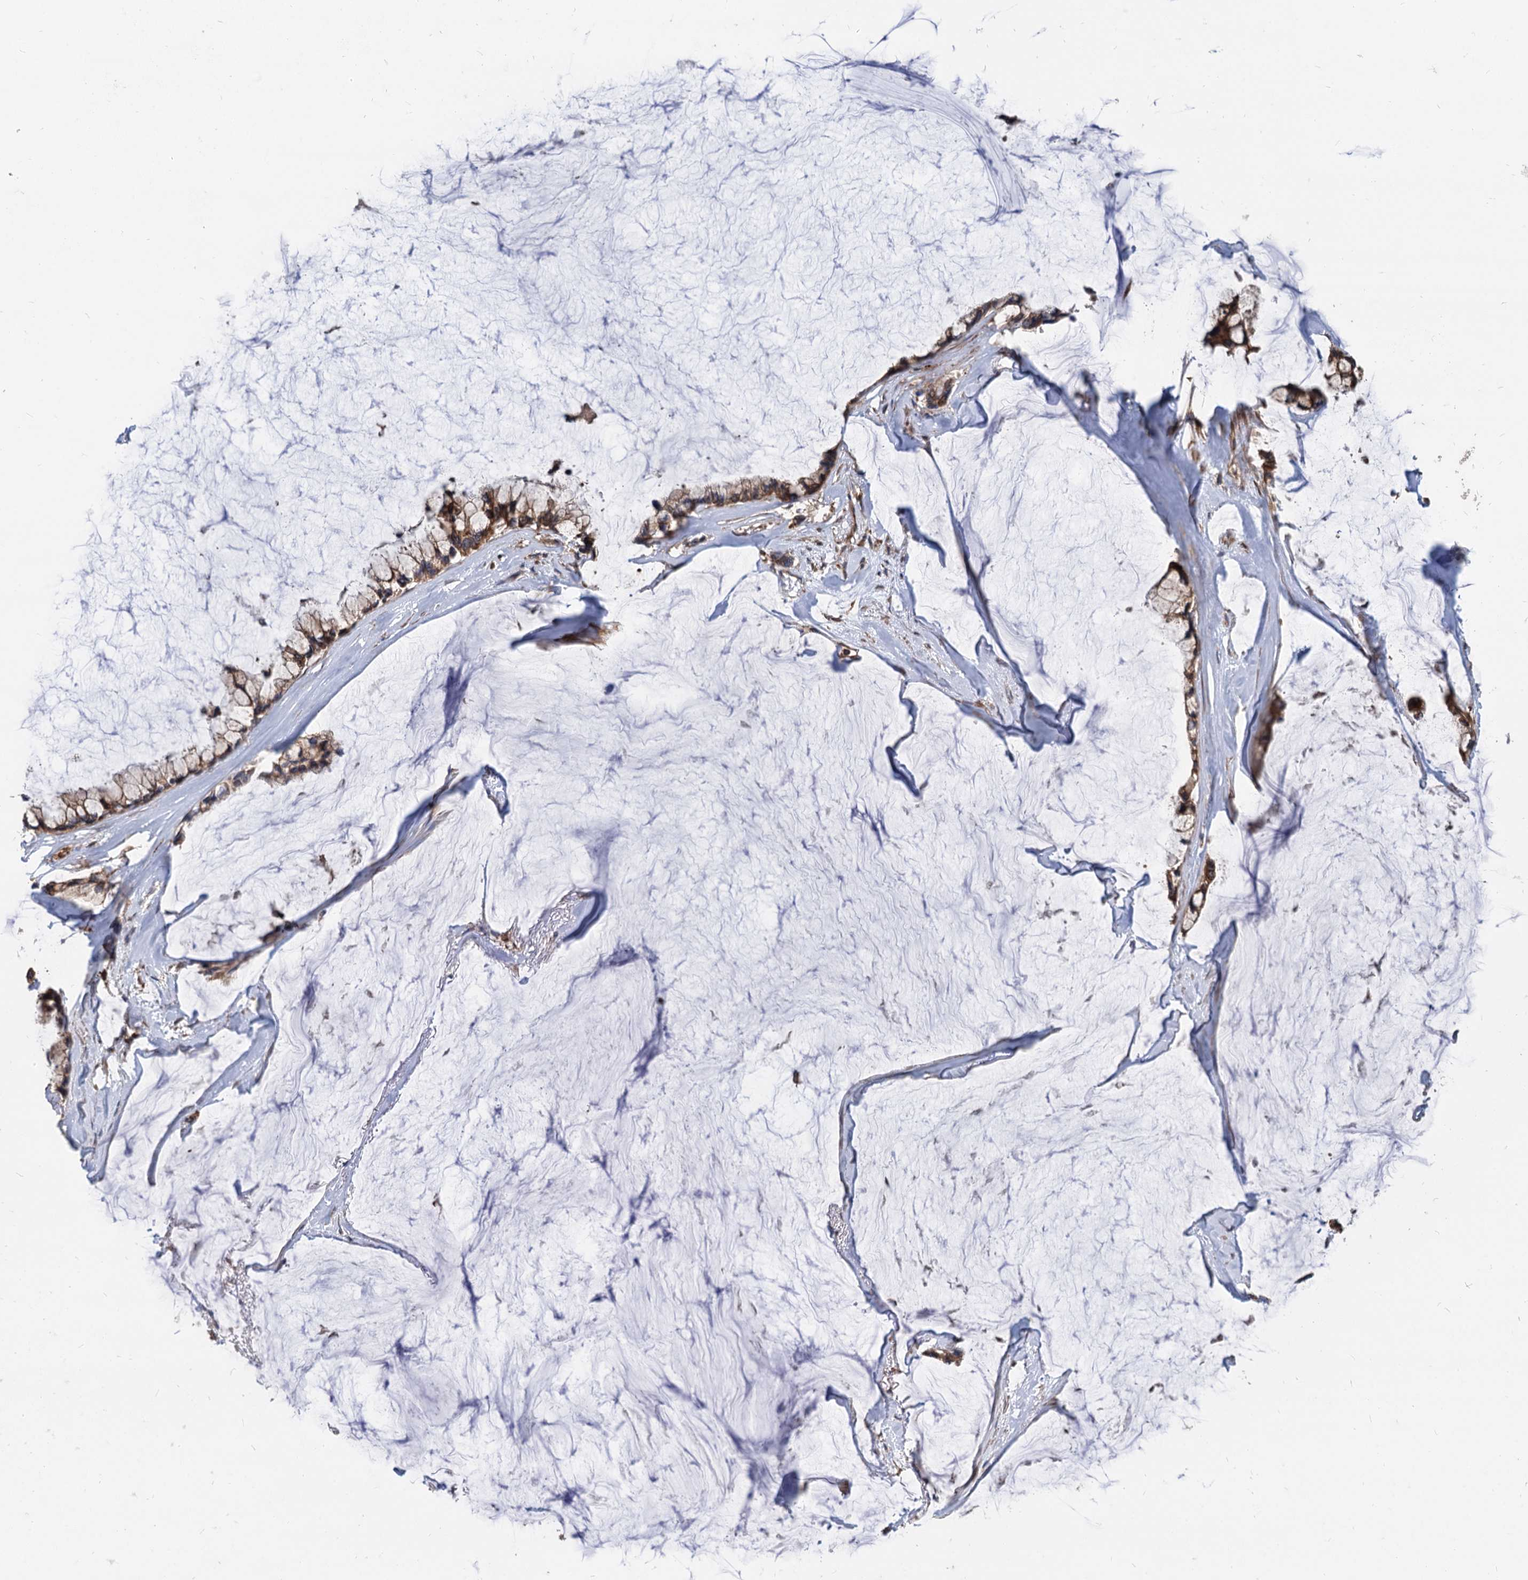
{"staining": {"intensity": "strong", "quantity": ">75%", "location": "cytoplasmic/membranous"}, "tissue": "ovarian cancer", "cell_type": "Tumor cells", "image_type": "cancer", "snomed": [{"axis": "morphology", "description": "Cystadenocarcinoma, mucinous, NOS"}, {"axis": "topography", "description": "Ovary"}], "caption": "A brown stain labels strong cytoplasmic/membranous expression of a protein in ovarian cancer tumor cells. (DAB IHC with brightfield microscopy, high magnification).", "gene": "STIM1", "patient": {"sex": "female", "age": 39}}